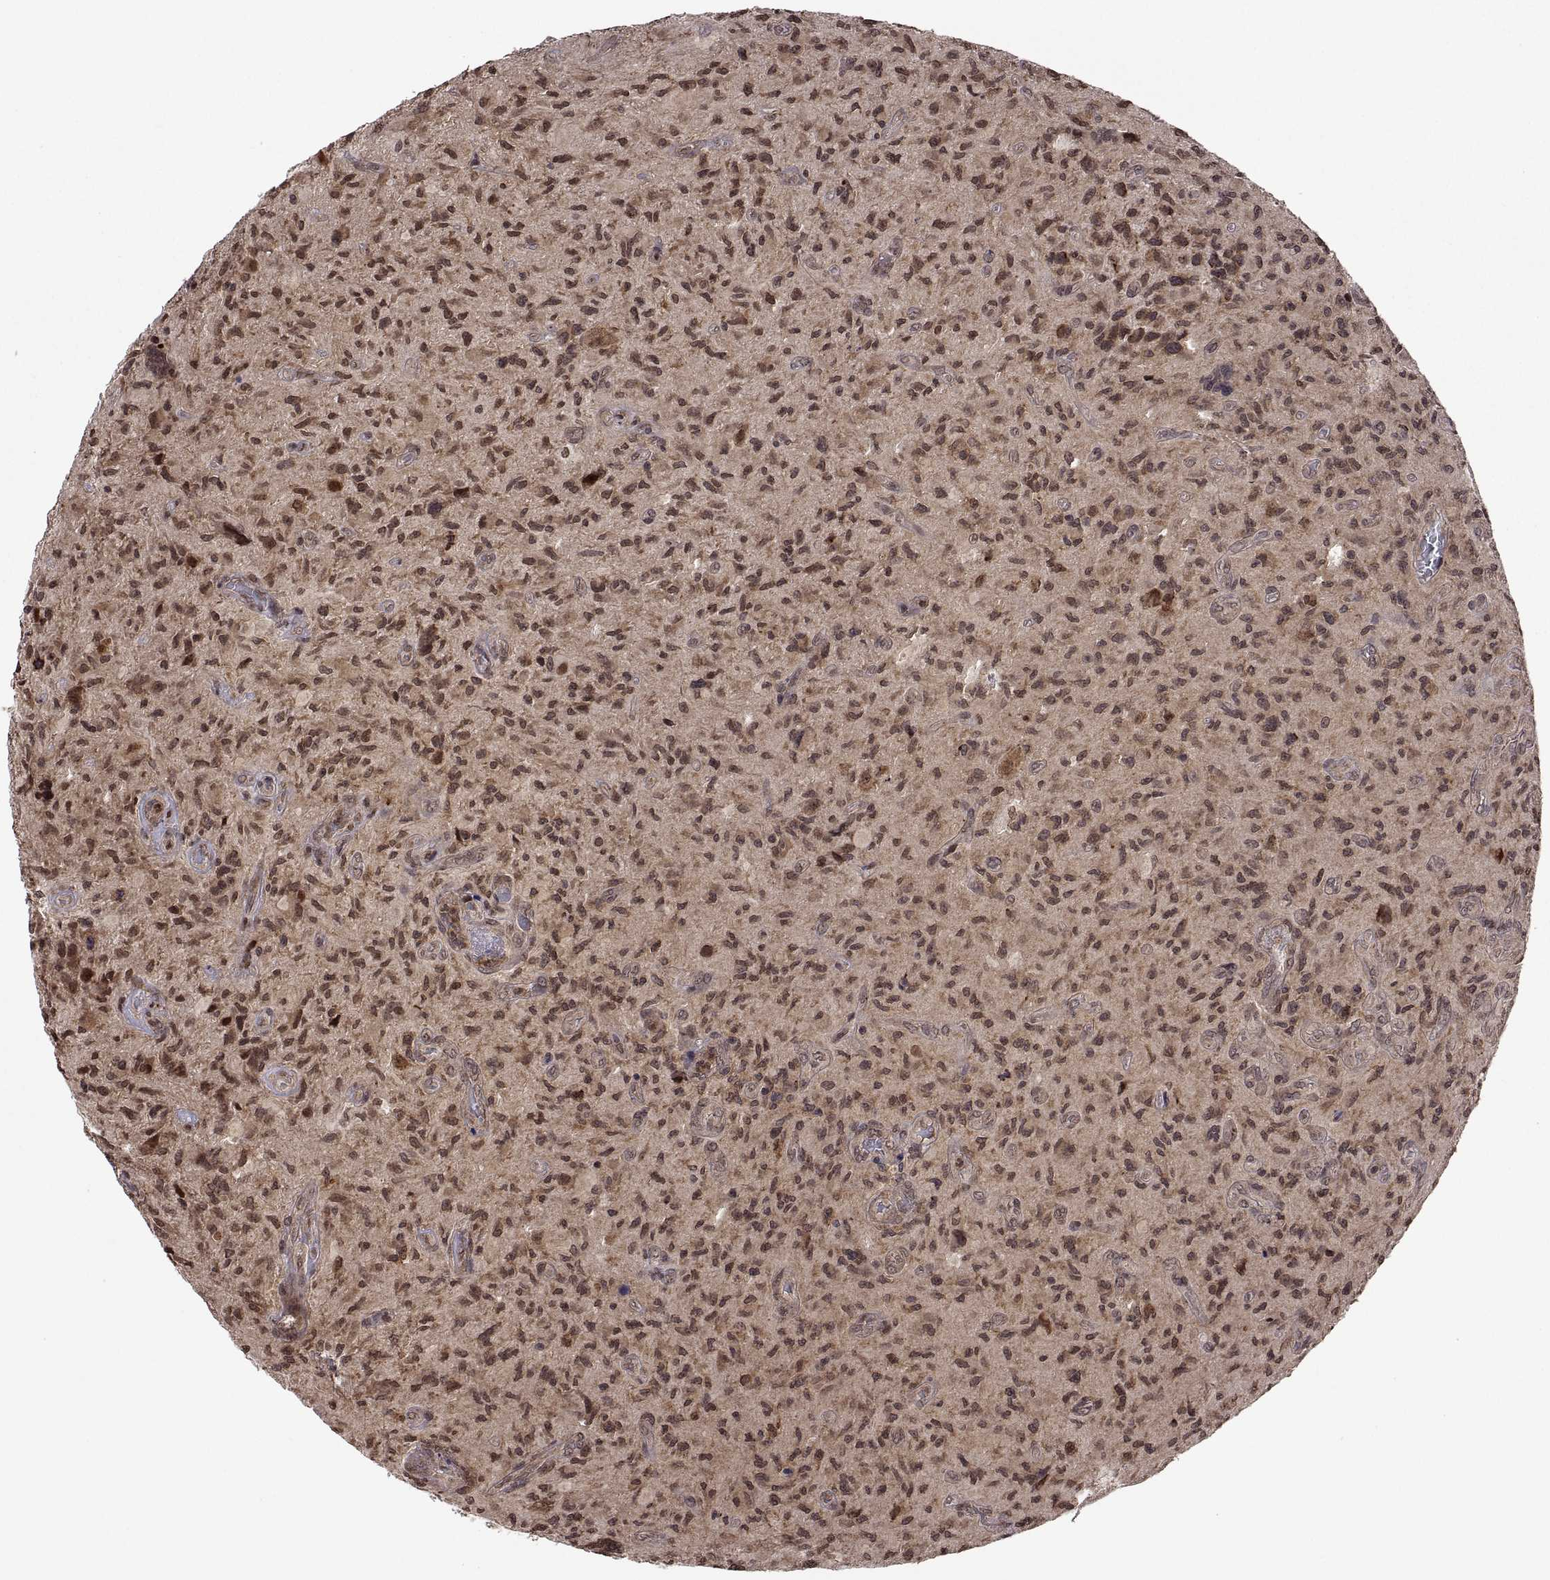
{"staining": {"intensity": "moderate", "quantity": ">75%", "location": "cytoplasmic/membranous,nuclear"}, "tissue": "glioma", "cell_type": "Tumor cells", "image_type": "cancer", "snomed": [{"axis": "morphology", "description": "Glioma, malignant, NOS"}, {"axis": "morphology", "description": "Glioma, malignant, High grade"}, {"axis": "topography", "description": "Brain"}], "caption": "Protein expression analysis of human malignant glioma reveals moderate cytoplasmic/membranous and nuclear positivity in approximately >75% of tumor cells.", "gene": "ZNRF2", "patient": {"sex": "female", "age": 71}}